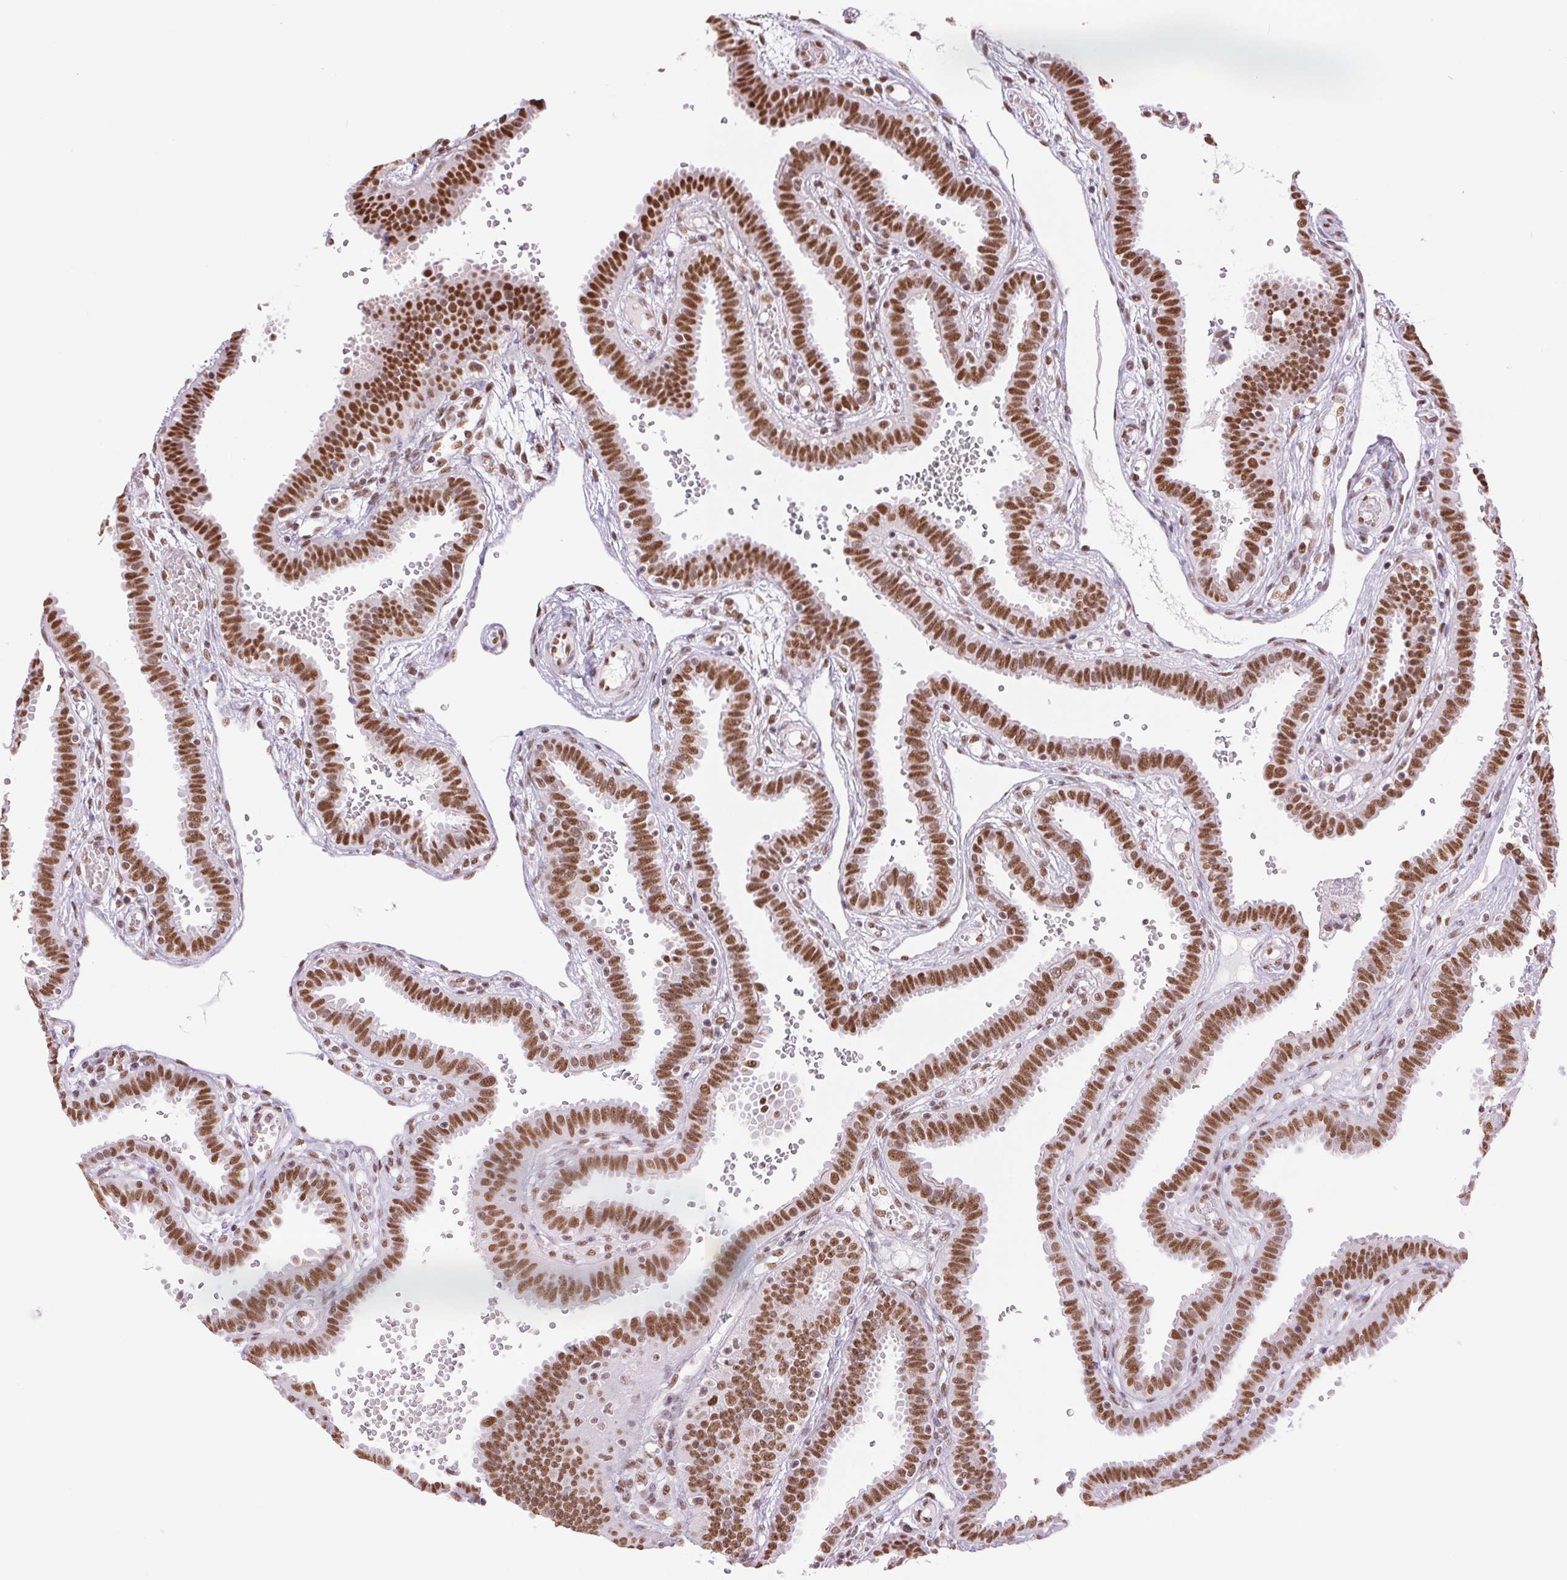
{"staining": {"intensity": "strong", "quantity": ">75%", "location": "nuclear"}, "tissue": "fallopian tube", "cell_type": "Glandular cells", "image_type": "normal", "snomed": [{"axis": "morphology", "description": "Normal tissue, NOS"}, {"axis": "topography", "description": "Fallopian tube"}], "caption": "The image shows immunohistochemical staining of normal fallopian tube. There is strong nuclear expression is present in about >75% of glandular cells.", "gene": "ZFR2", "patient": {"sex": "female", "age": 37}}